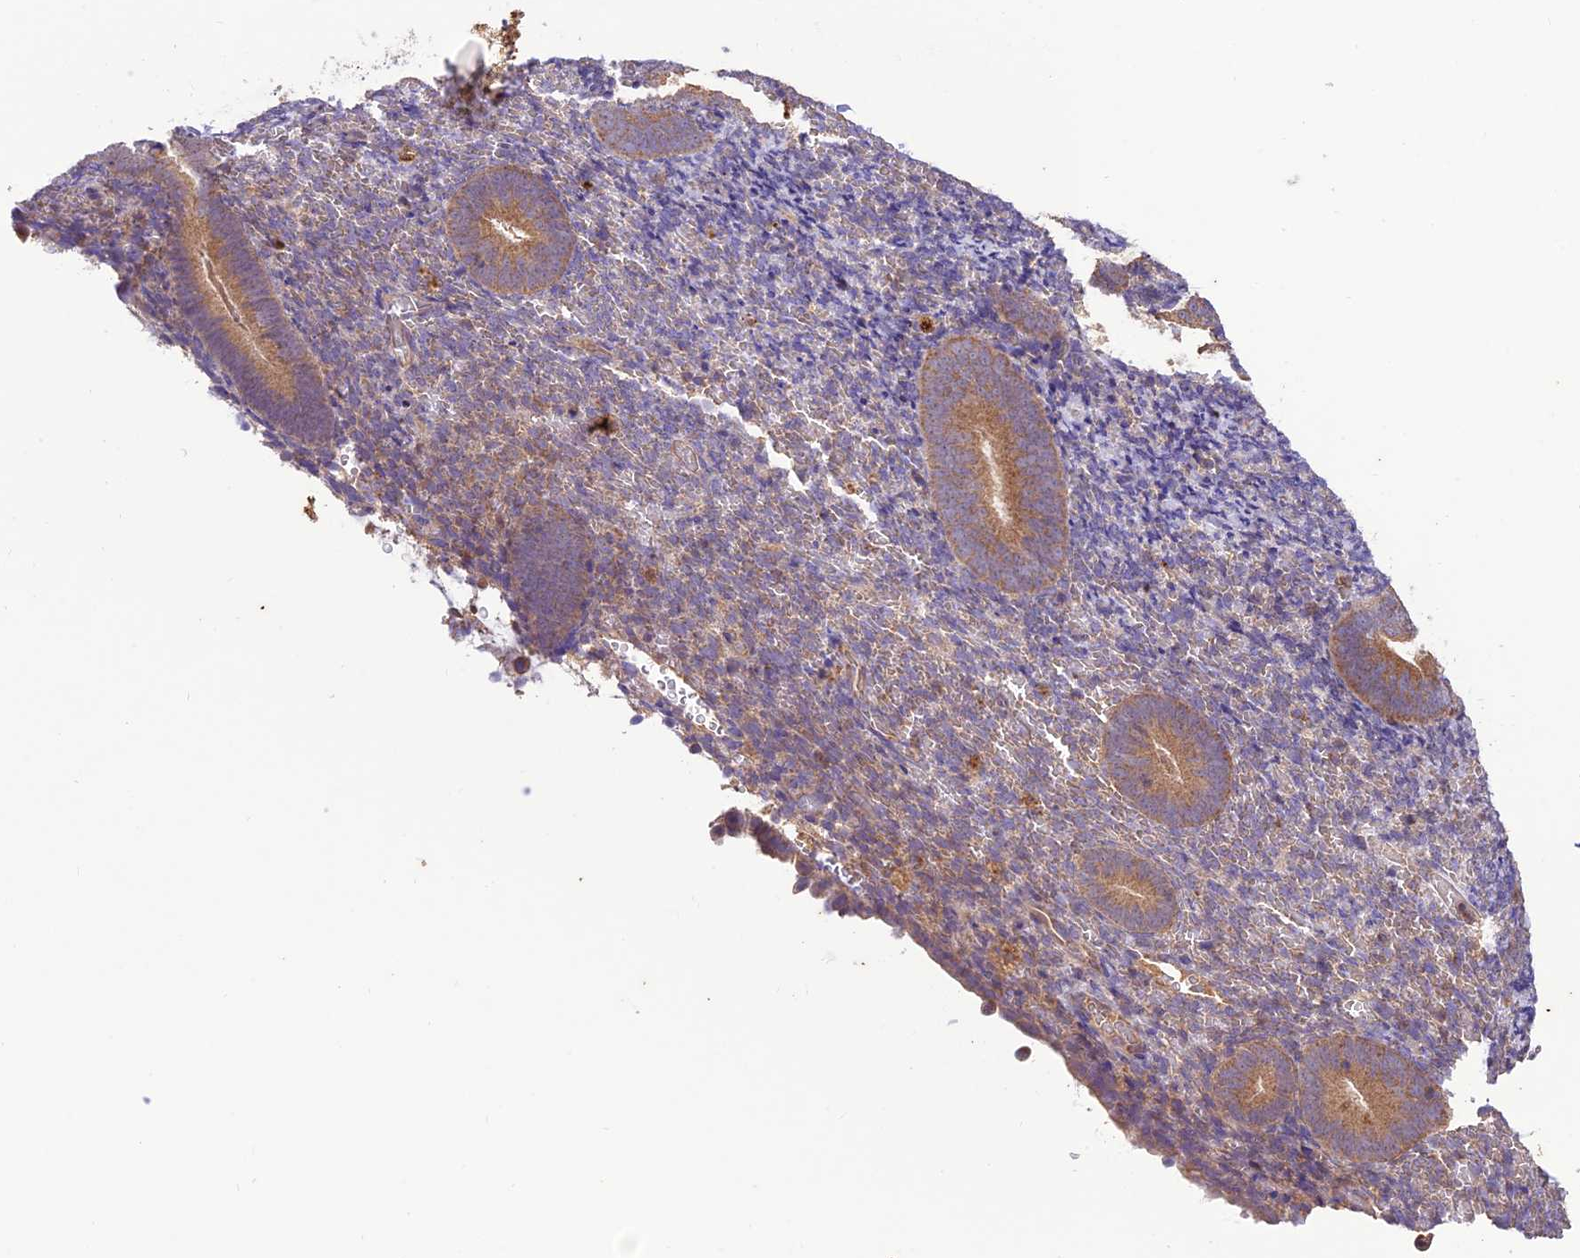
{"staining": {"intensity": "weak", "quantity": "<25%", "location": "cytoplasmic/membranous"}, "tissue": "endometrium", "cell_type": "Cells in endometrial stroma", "image_type": "normal", "snomed": [{"axis": "morphology", "description": "Normal tissue, NOS"}, {"axis": "topography", "description": "Endometrium"}], "caption": "Protein analysis of unremarkable endometrium reveals no significant expression in cells in endometrial stroma.", "gene": "NDUFAF1", "patient": {"sex": "female", "age": 51}}